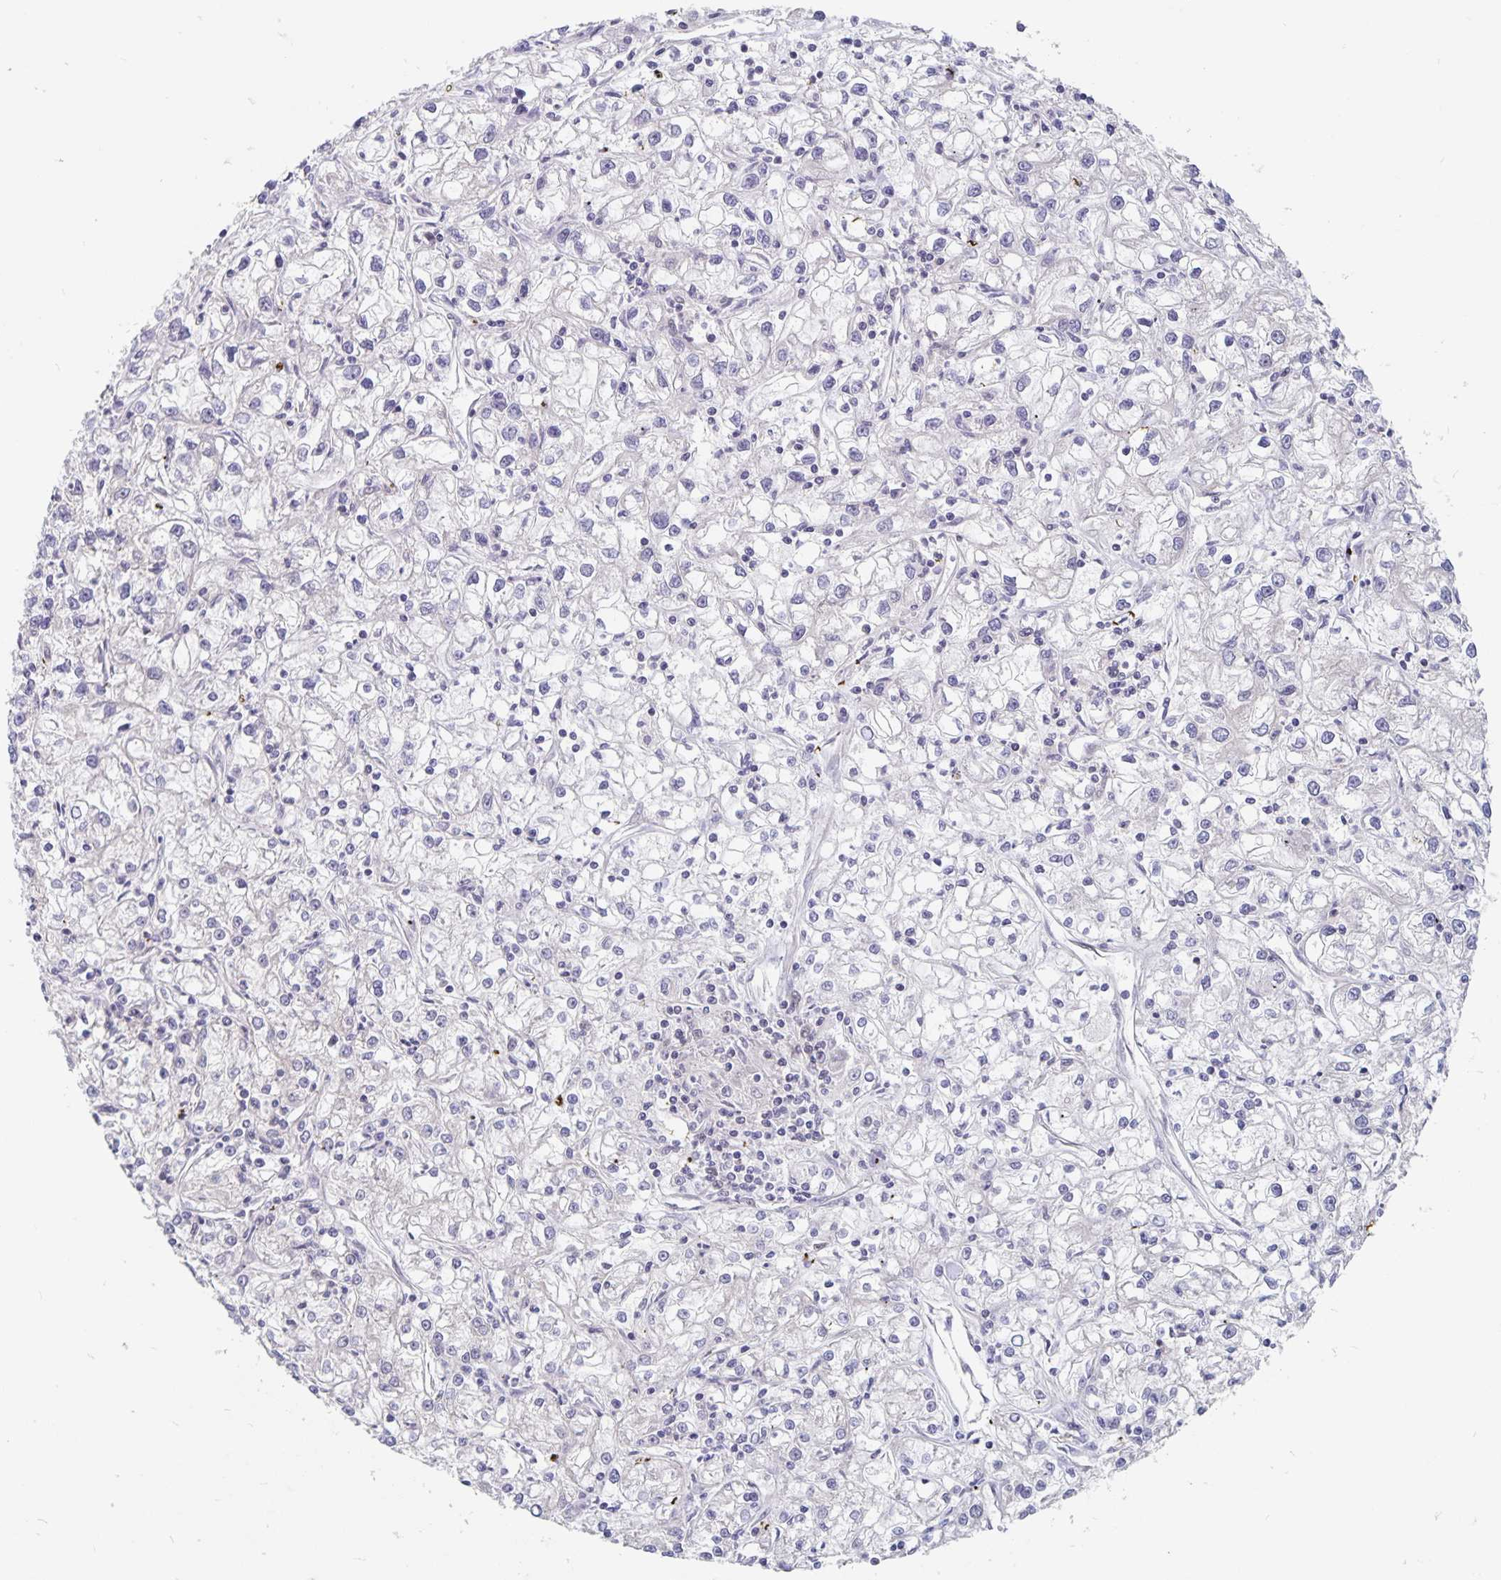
{"staining": {"intensity": "weak", "quantity": "<25%", "location": "cytoplasmic/membranous"}, "tissue": "renal cancer", "cell_type": "Tumor cells", "image_type": "cancer", "snomed": [{"axis": "morphology", "description": "Adenocarcinoma, NOS"}, {"axis": "topography", "description": "Kidney"}], "caption": "Immunohistochemical staining of renal cancer (adenocarcinoma) reveals no significant positivity in tumor cells. (DAB (3,3'-diaminobenzidine) IHC with hematoxylin counter stain).", "gene": "BAG6", "patient": {"sex": "female", "age": 59}}